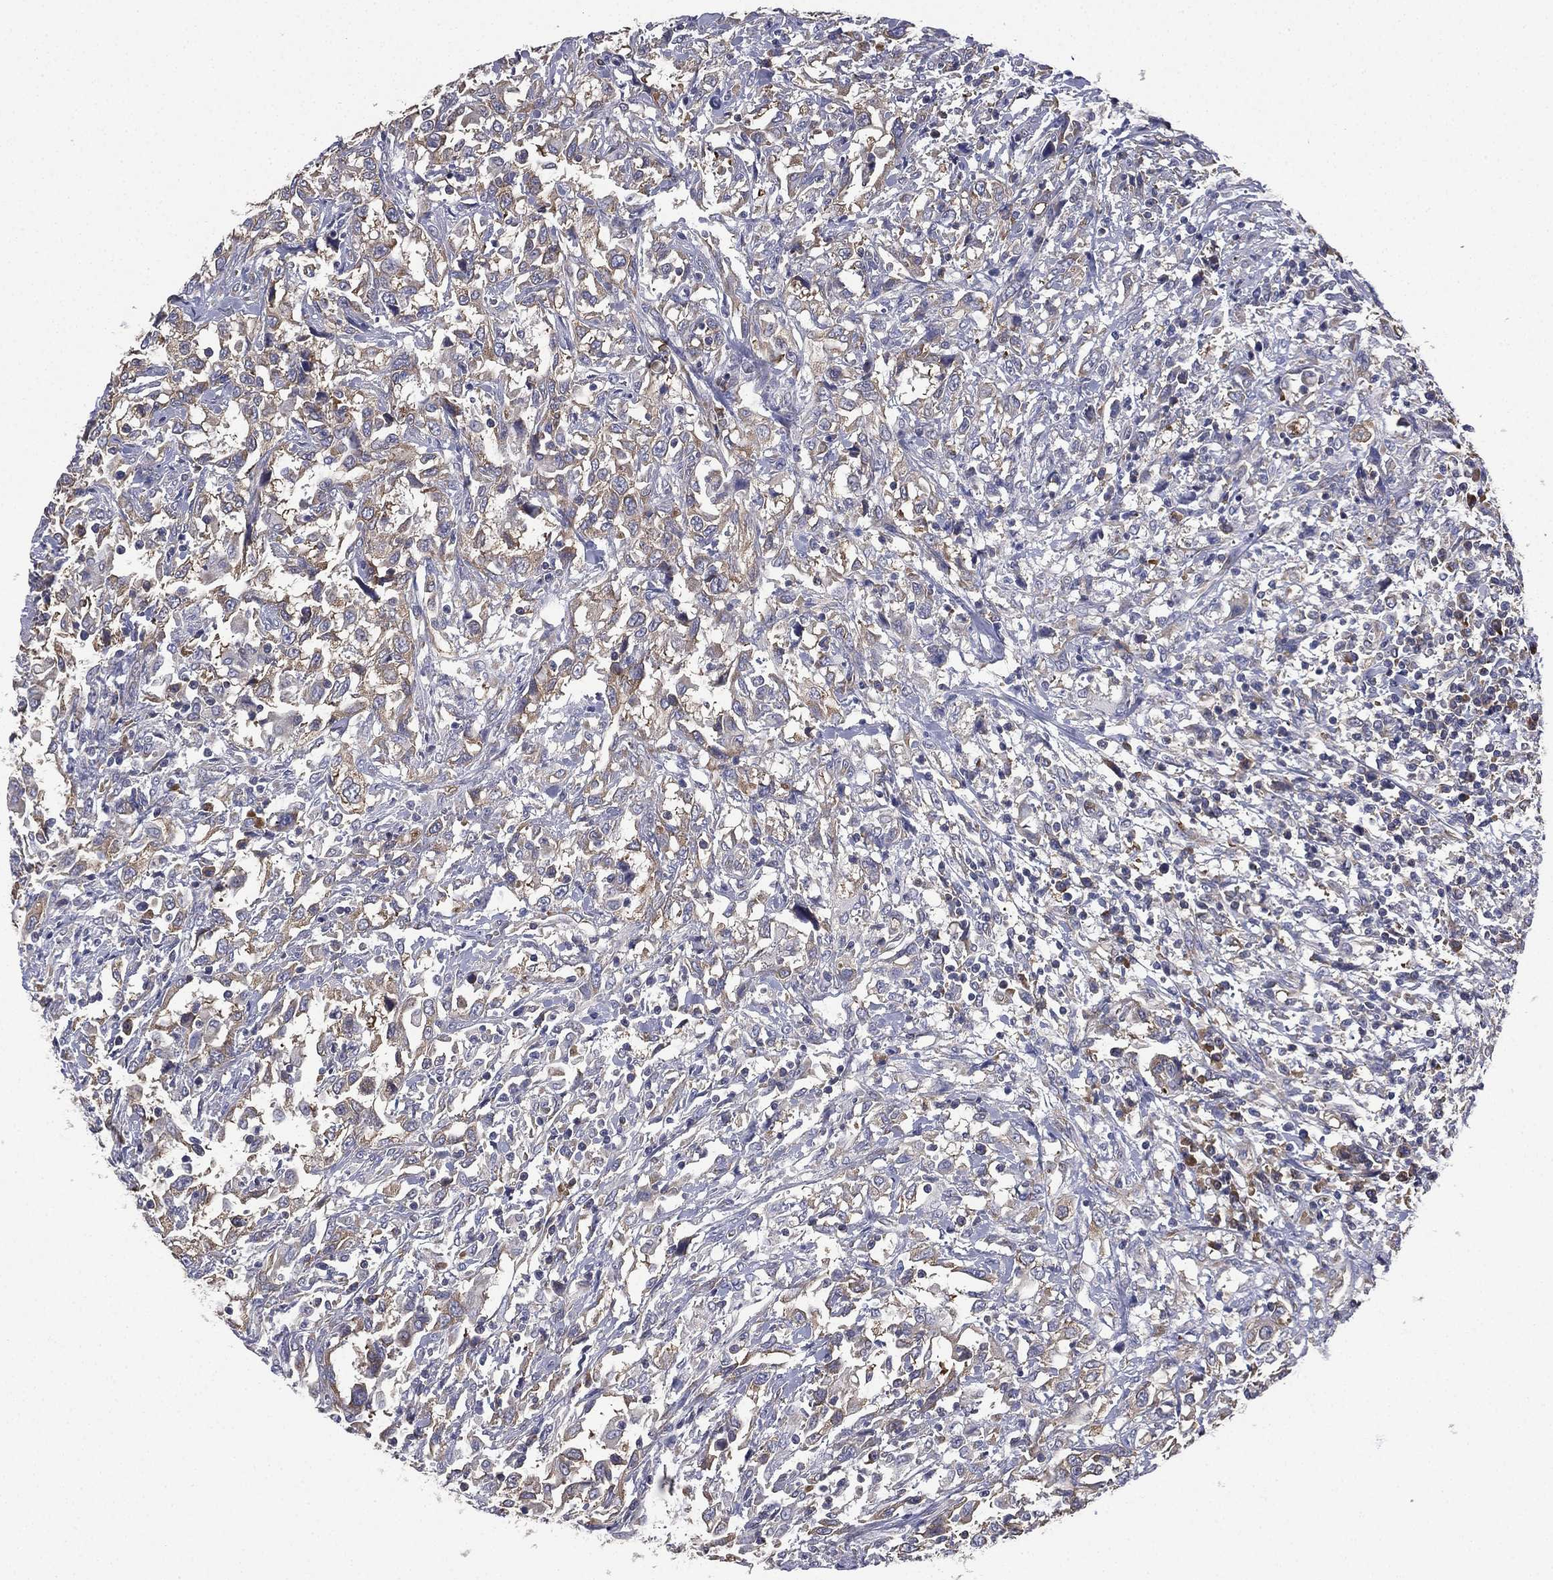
{"staining": {"intensity": "weak", "quantity": "25%-75%", "location": "cytoplasmic/membranous"}, "tissue": "urothelial cancer", "cell_type": "Tumor cells", "image_type": "cancer", "snomed": [{"axis": "morphology", "description": "Urothelial carcinoma, NOS"}, {"axis": "morphology", "description": "Urothelial carcinoma, High grade"}, {"axis": "topography", "description": "Urinary bladder"}], "caption": "Protein staining reveals weak cytoplasmic/membranous staining in about 25%-75% of tumor cells in urothelial cancer.", "gene": "FARSA", "patient": {"sex": "female", "age": 64}}